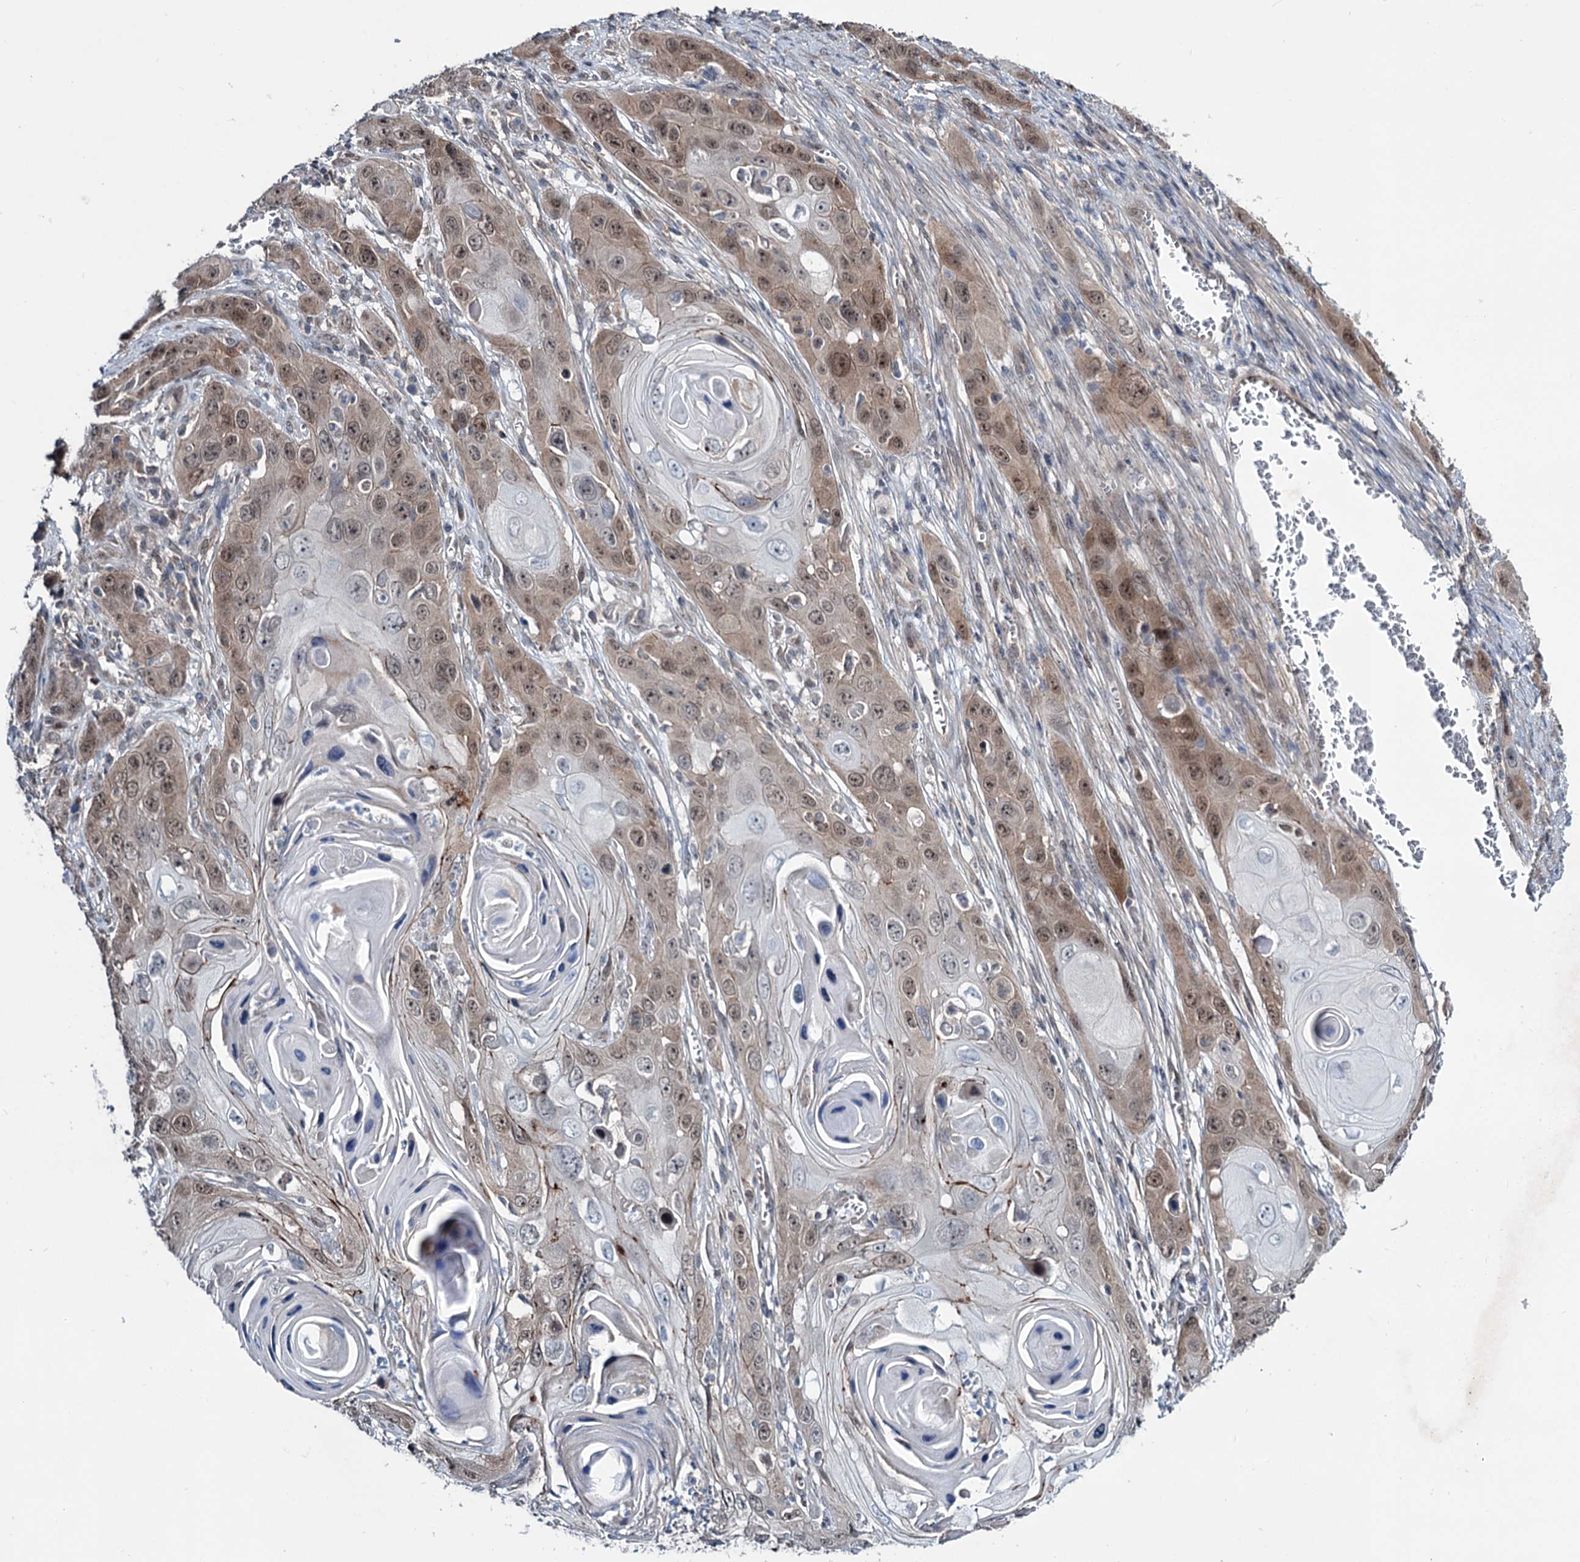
{"staining": {"intensity": "moderate", "quantity": ">75%", "location": "nuclear"}, "tissue": "skin cancer", "cell_type": "Tumor cells", "image_type": "cancer", "snomed": [{"axis": "morphology", "description": "Squamous cell carcinoma, NOS"}, {"axis": "topography", "description": "Skin"}], "caption": "IHC (DAB) staining of skin squamous cell carcinoma exhibits moderate nuclear protein positivity in about >75% of tumor cells.", "gene": "DCUN1D4", "patient": {"sex": "male", "age": 55}}